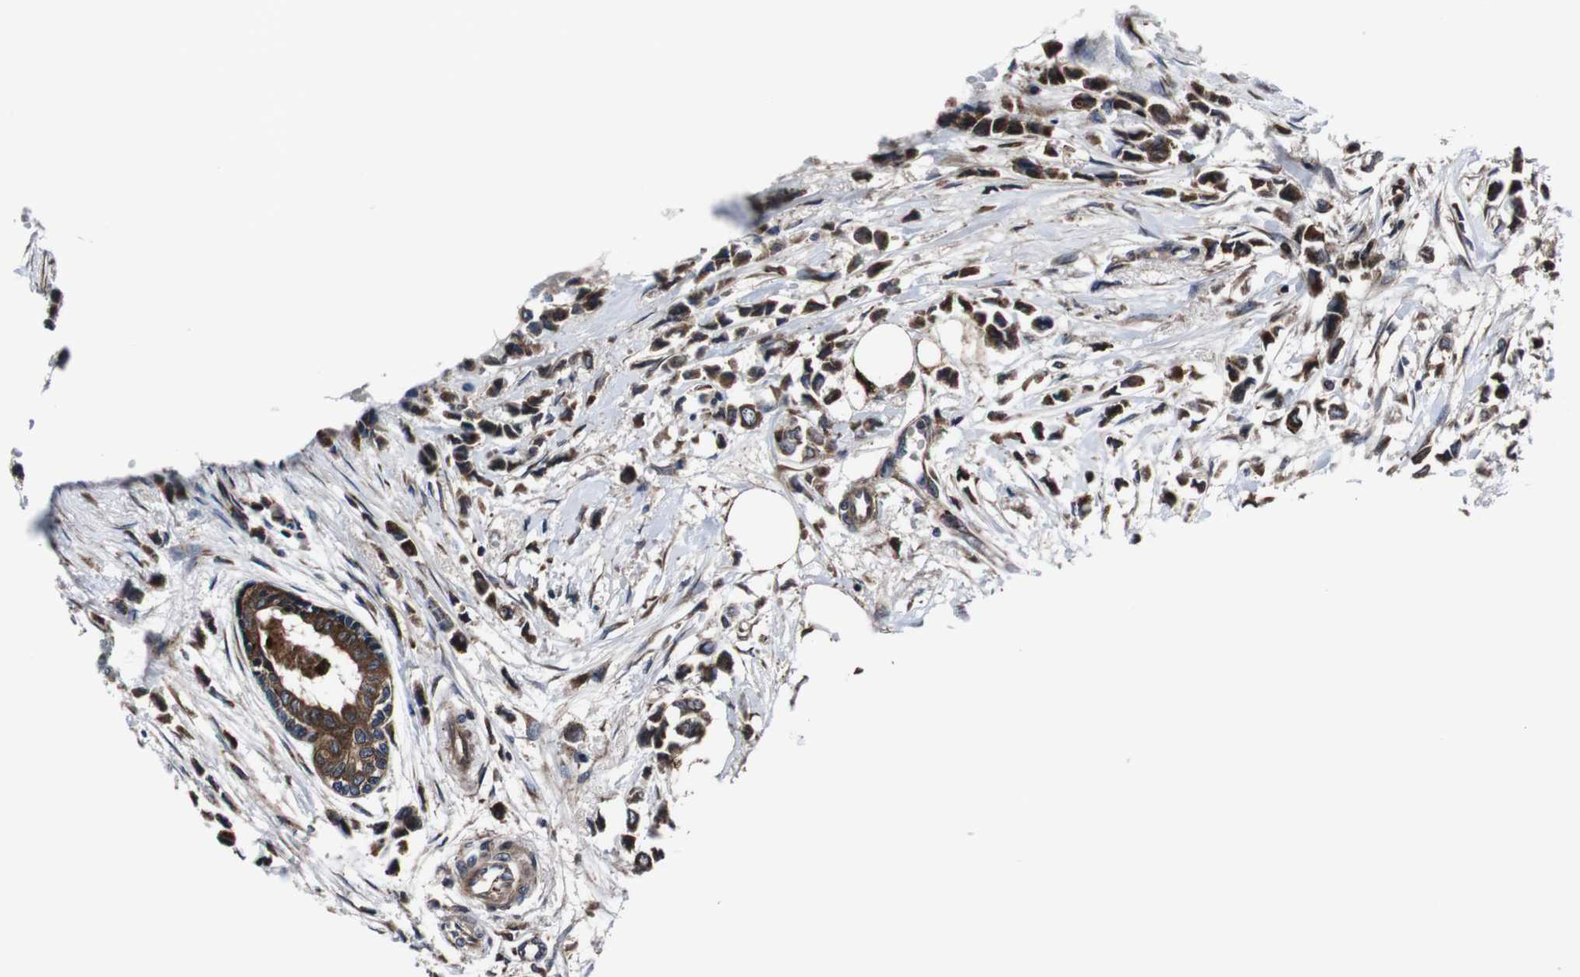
{"staining": {"intensity": "strong", "quantity": ">75%", "location": "cytoplasmic/membranous"}, "tissue": "breast cancer", "cell_type": "Tumor cells", "image_type": "cancer", "snomed": [{"axis": "morphology", "description": "Lobular carcinoma"}, {"axis": "topography", "description": "Breast"}], "caption": "The image demonstrates a brown stain indicating the presence of a protein in the cytoplasmic/membranous of tumor cells in lobular carcinoma (breast). Immunohistochemistry (ihc) stains the protein of interest in brown and the nuclei are stained blue.", "gene": "EIF4A2", "patient": {"sex": "female", "age": 51}}